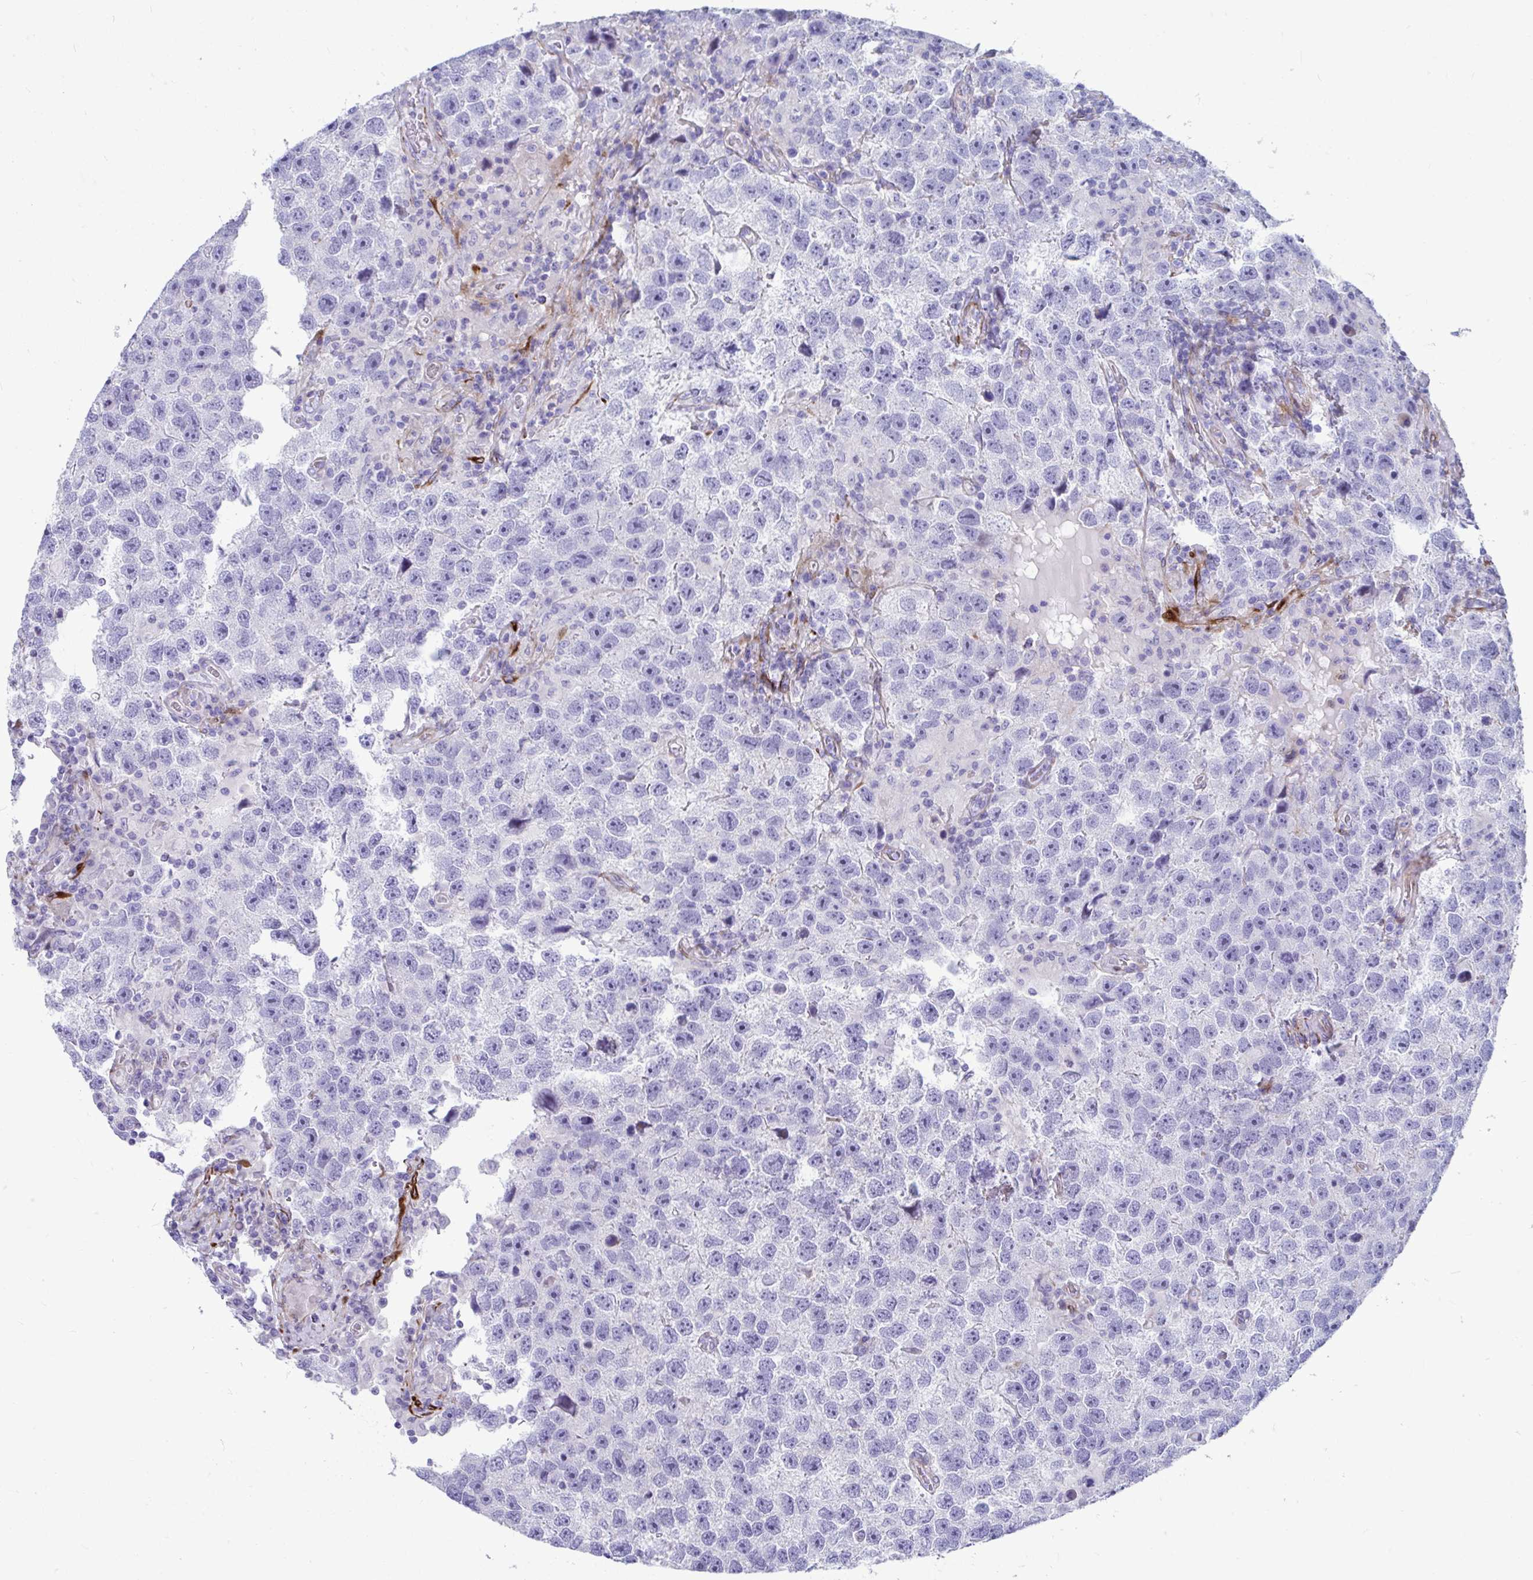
{"staining": {"intensity": "negative", "quantity": "none", "location": "none"}, "tissue": "testis cancer", "cell_type": "Tumor cells", "image_type": "cancer", "snomed": [{"axis": "morphology", "description": "Seminoma, NOS"}, {"axis": "topography", "description": "Testis"}], "caption": "A histopathology image of testis cancer (seminoma) stained for a protein displays no brown staining in tumor cells.", "gene": "GRXCR2", "patient": {"sex": "male", "age": 26}}